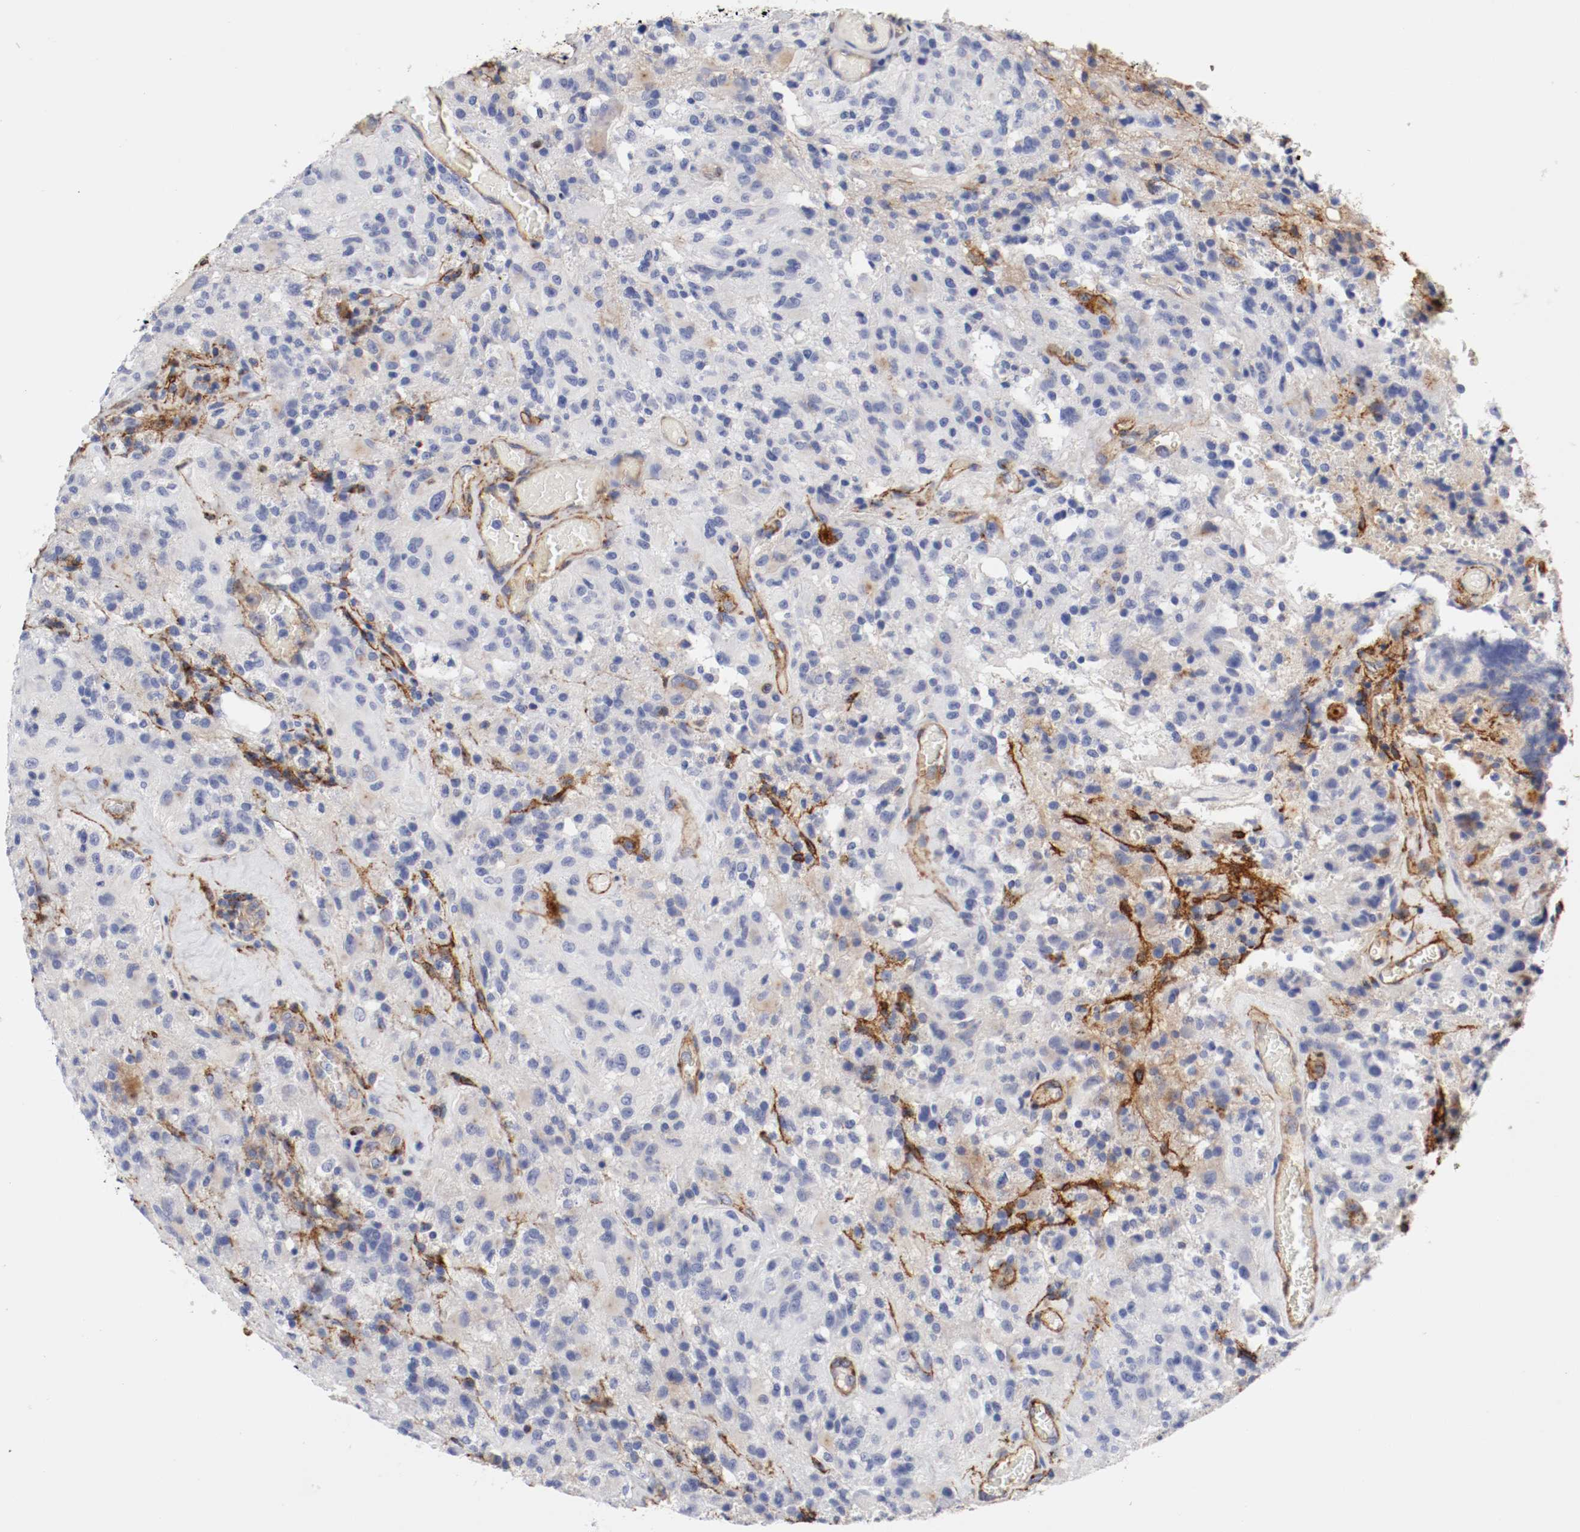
{"staining": {"intensity": "weak", "quantity": "<25%", "location": "cytoplasmic/membranous"}, "tissue": "glioma", "cell_type": "Tumor cells", "image_type": "cancer", "snomed": [{"axis": "morphology", "description": "Normal tissue, NOS"}, {"axis": "morphology", "description": "Glioma, malignant, High grade"}, {"axis": "topography", "description": "Cerebral cortex"}], "caption": "The micrograph reveals no staining of tumor cells in high-grade glioma (malignant).", "gene": "IFITM1", "patient": {"sex": "male", "age": 56}}